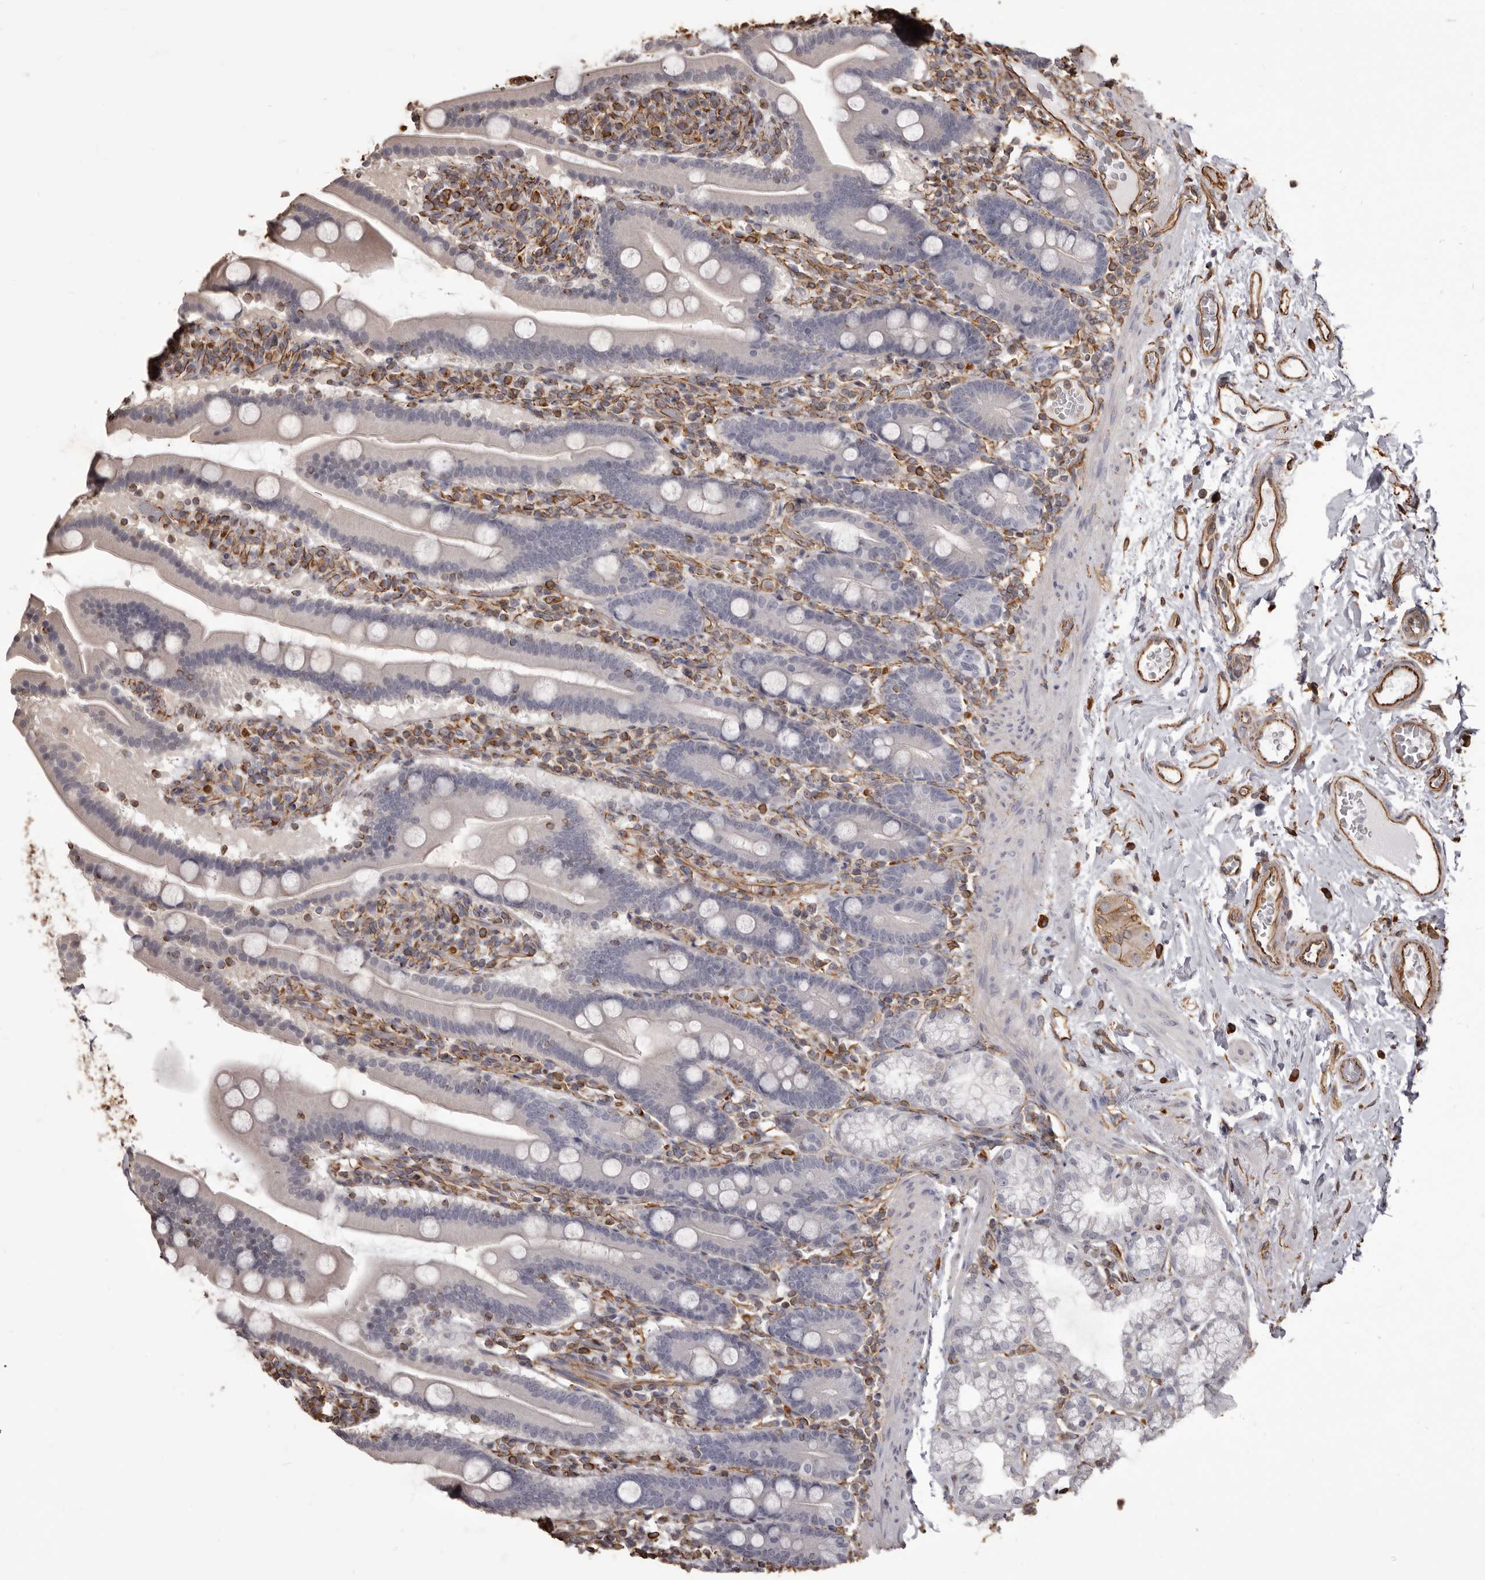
{"staining": {"intensity": "negative", "quantity": "none", "location": "none"}, "tissue": "duodenum", "cell_type": "Glandular cells", "image_type": "normal", "snomed": [{"axis": "morphology", "description": "Normal tissue, NOS"}, {"axis": "topography", "description": "Duodenum"}], "caption": "High magnification brightfield microscopy of unremarkable duodenum stained with DAB (3,3'-diaminobenzidine) (brown) and counterstained with hematoxylin (blue): glandular cells show no significant staining. The staining is performed using DAB brown chromogen with nuclei counter-stained in using hematoxylin.", "gene": "MTURN", "patient": {"sex": "male", "age": 55}}